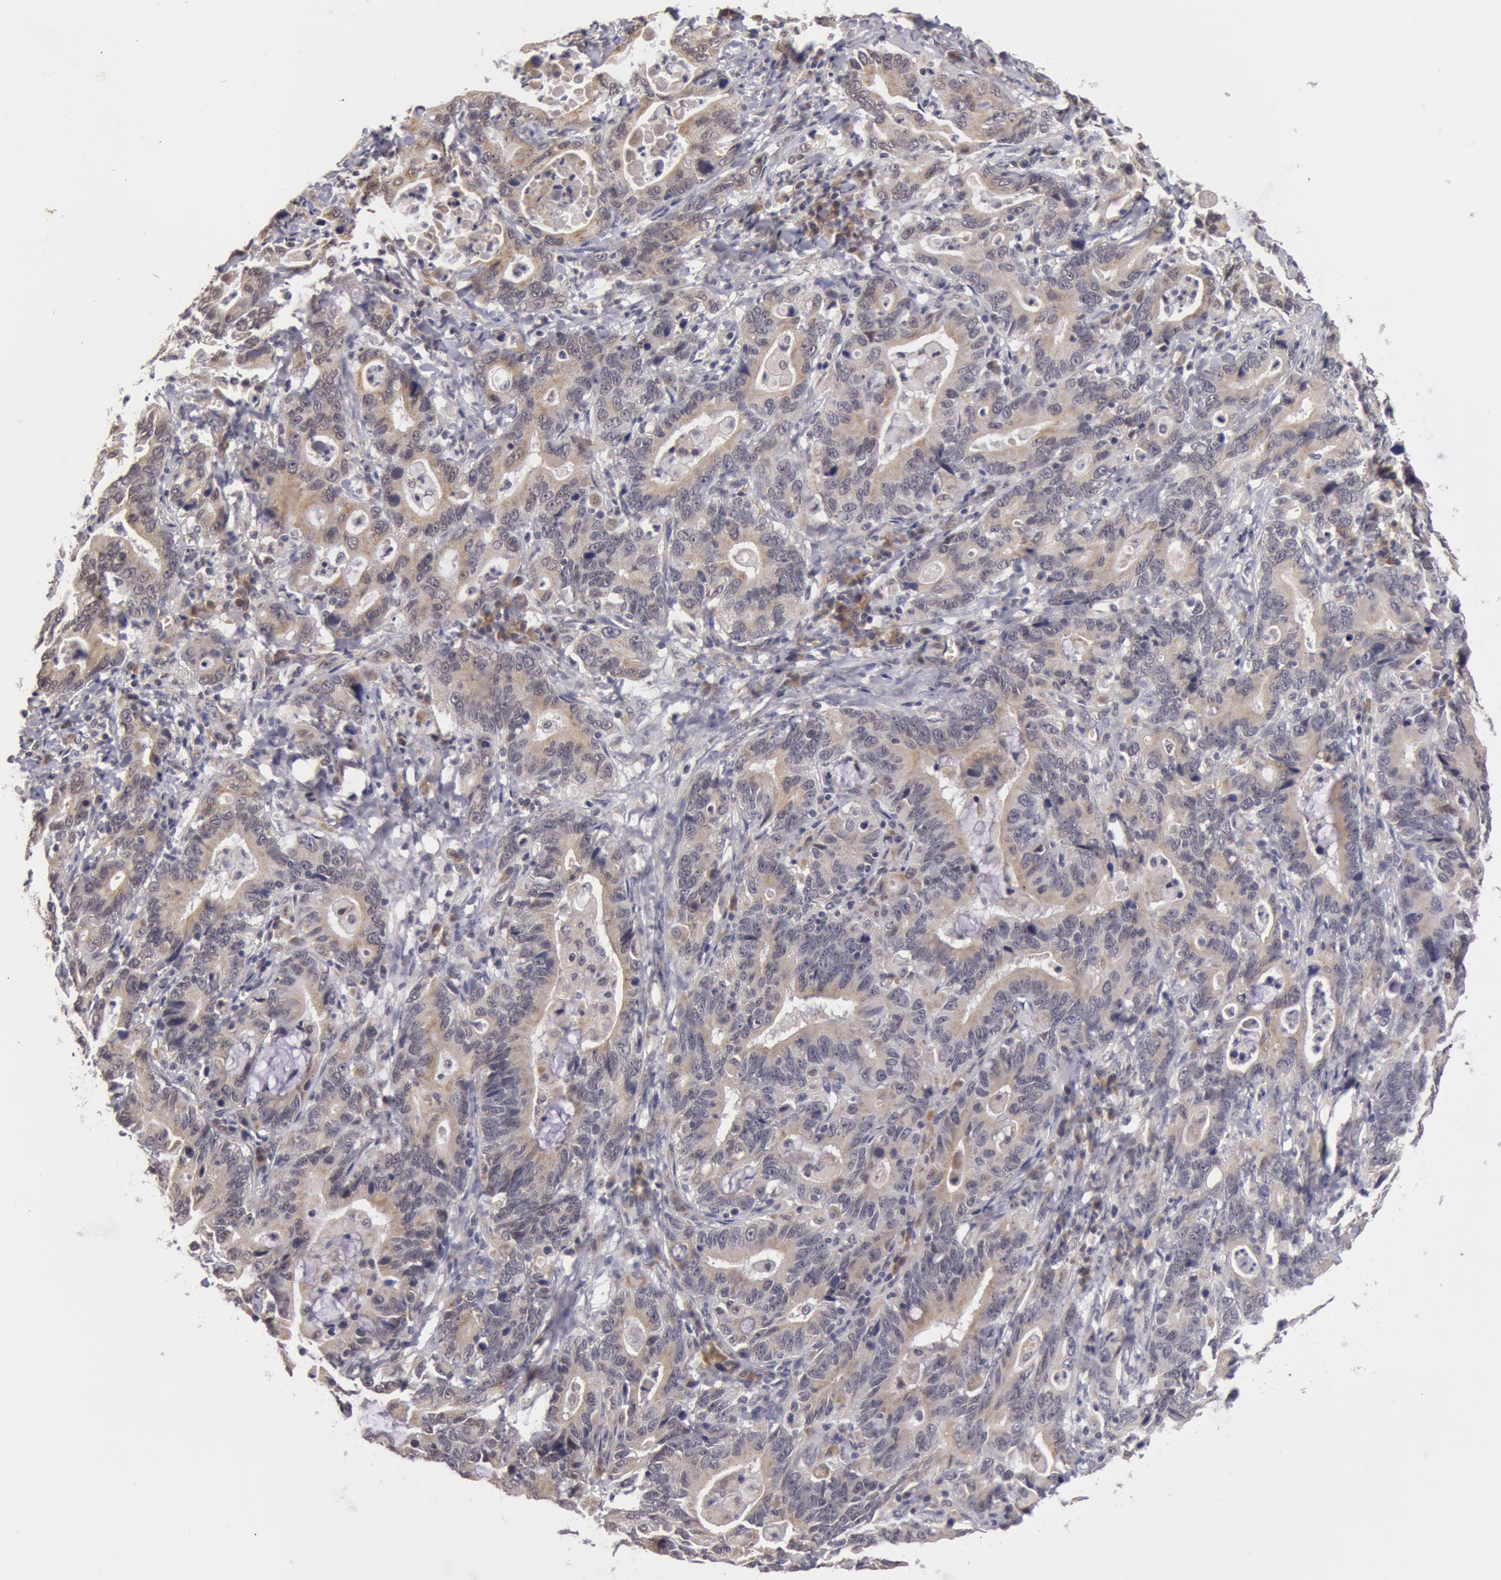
{"staining": {"intensity": "weak", "quantity": ">75%", "location": "cytoplasmic/membranous"}, "tissue": "stomach cancer", "cell_type": "Tumor cells", "image_type": "cancer", "snomed": [{"axis": "morphology", "description": "Adenocarcinoma, NOS"}, {"axis": "topography", "description": "Stomach, upper"}], "caption": "A histopathology image of human adenocarcinoma (stomach) stained for a protein displays weak cytoplasmic/membranous brown staining in tumor cells. (brown staining indicates protein expression, while blue staining denotes nuclei).", "gene": "SYTL4", "patient": {"sex": "male", "age": 63}}